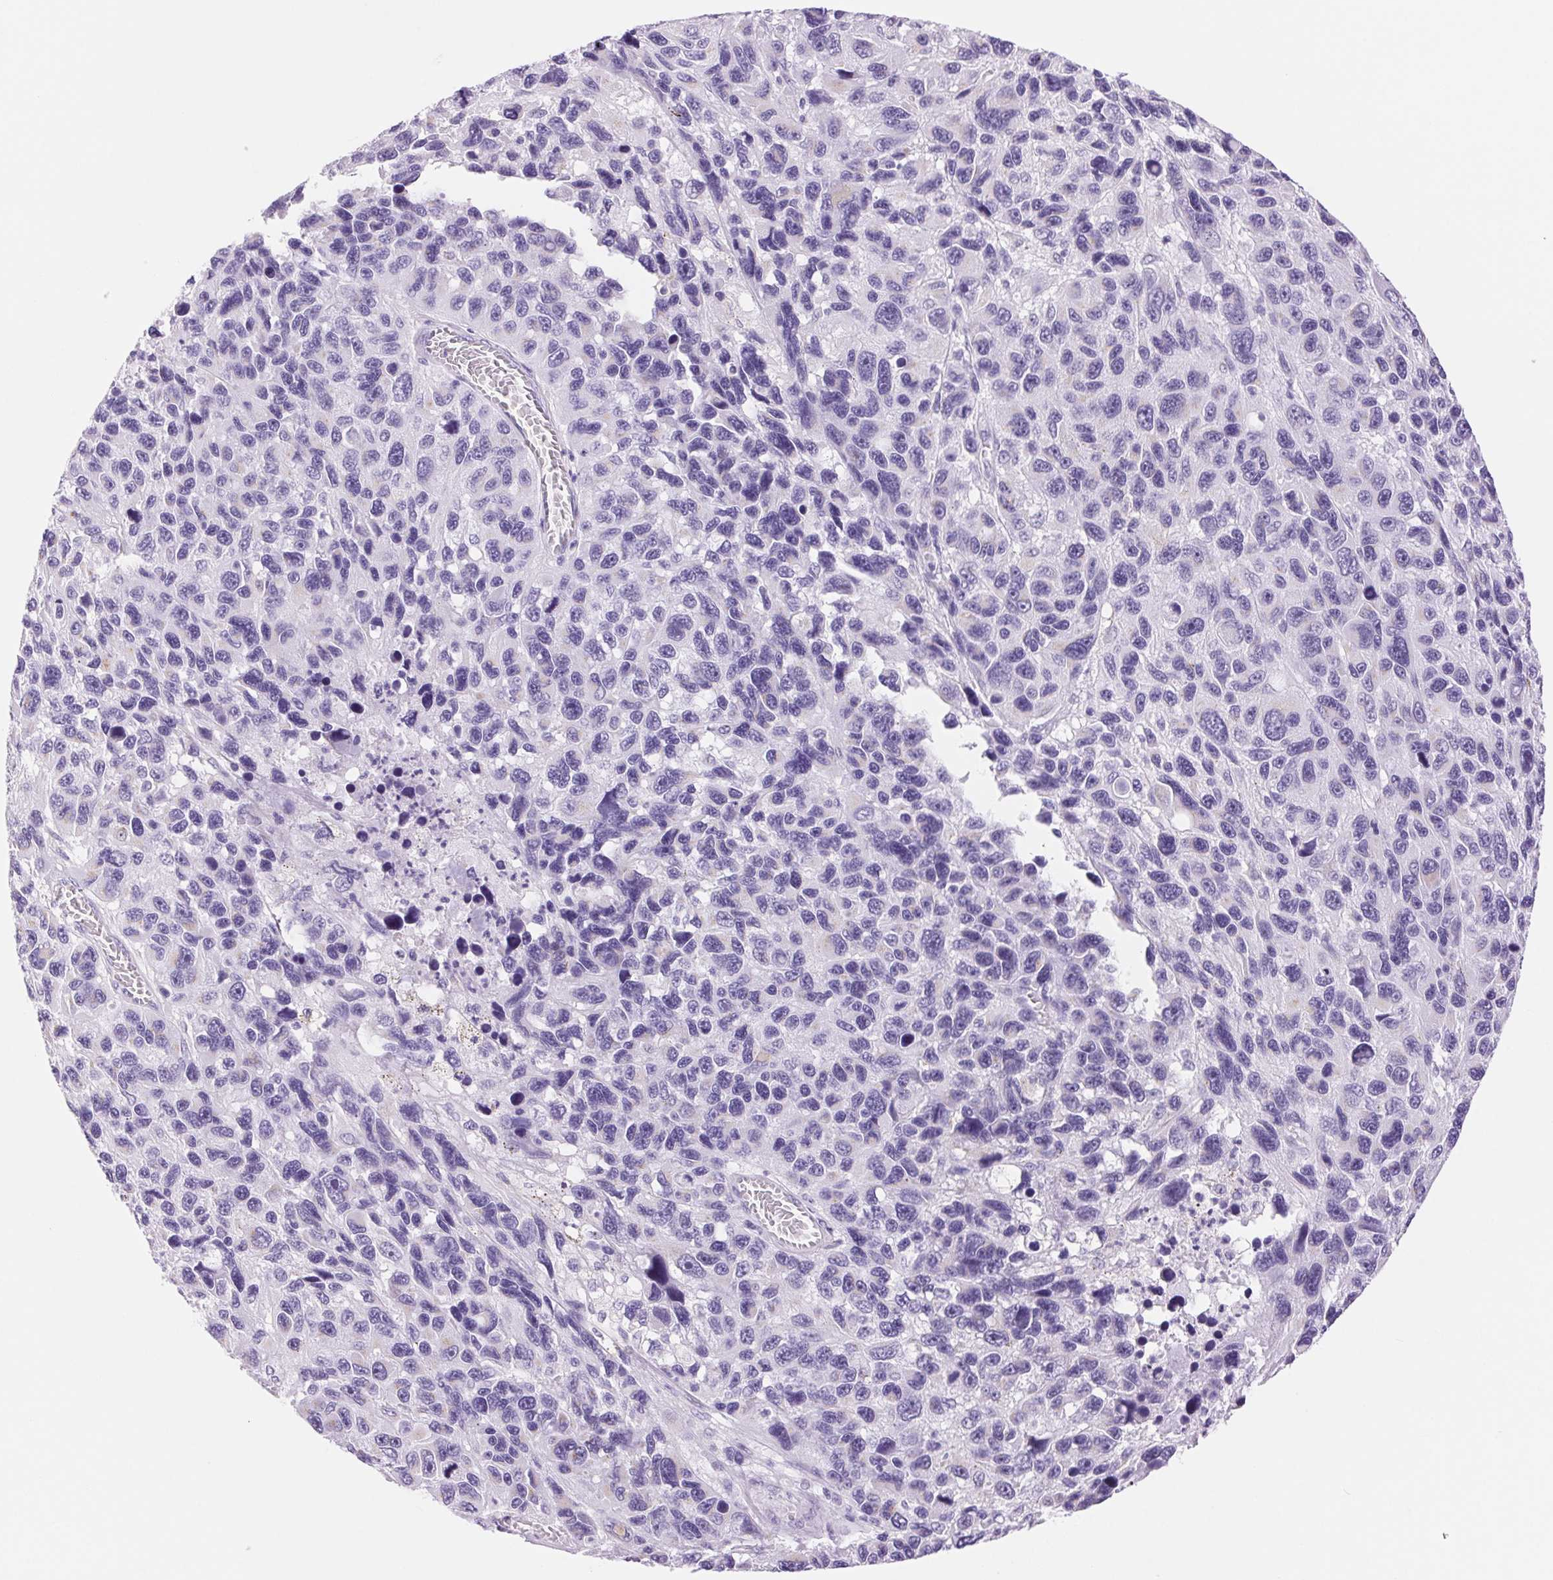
{"staining": {"intensity": "negative", "quantity": "none", "location": "none"}, "tissue": "melanoma", "cell_type": "Tumor cells", "image_type": "cancer", "snomed": [{"axis": "morphology", "description": "Malignant melanoma, NOS"}, {"axis": "topography", "description": "Skin"}], "caption": "High power microscopy micrograph of an immunohistochemistry histopathology image of malignant melanoma, revealing no significant positivity in tumor cells. (Brightfield microscopy of DAB IHC at high magnification).", "gene": "SERPINB3", "patient": {"sex": "male", "age": 53}}